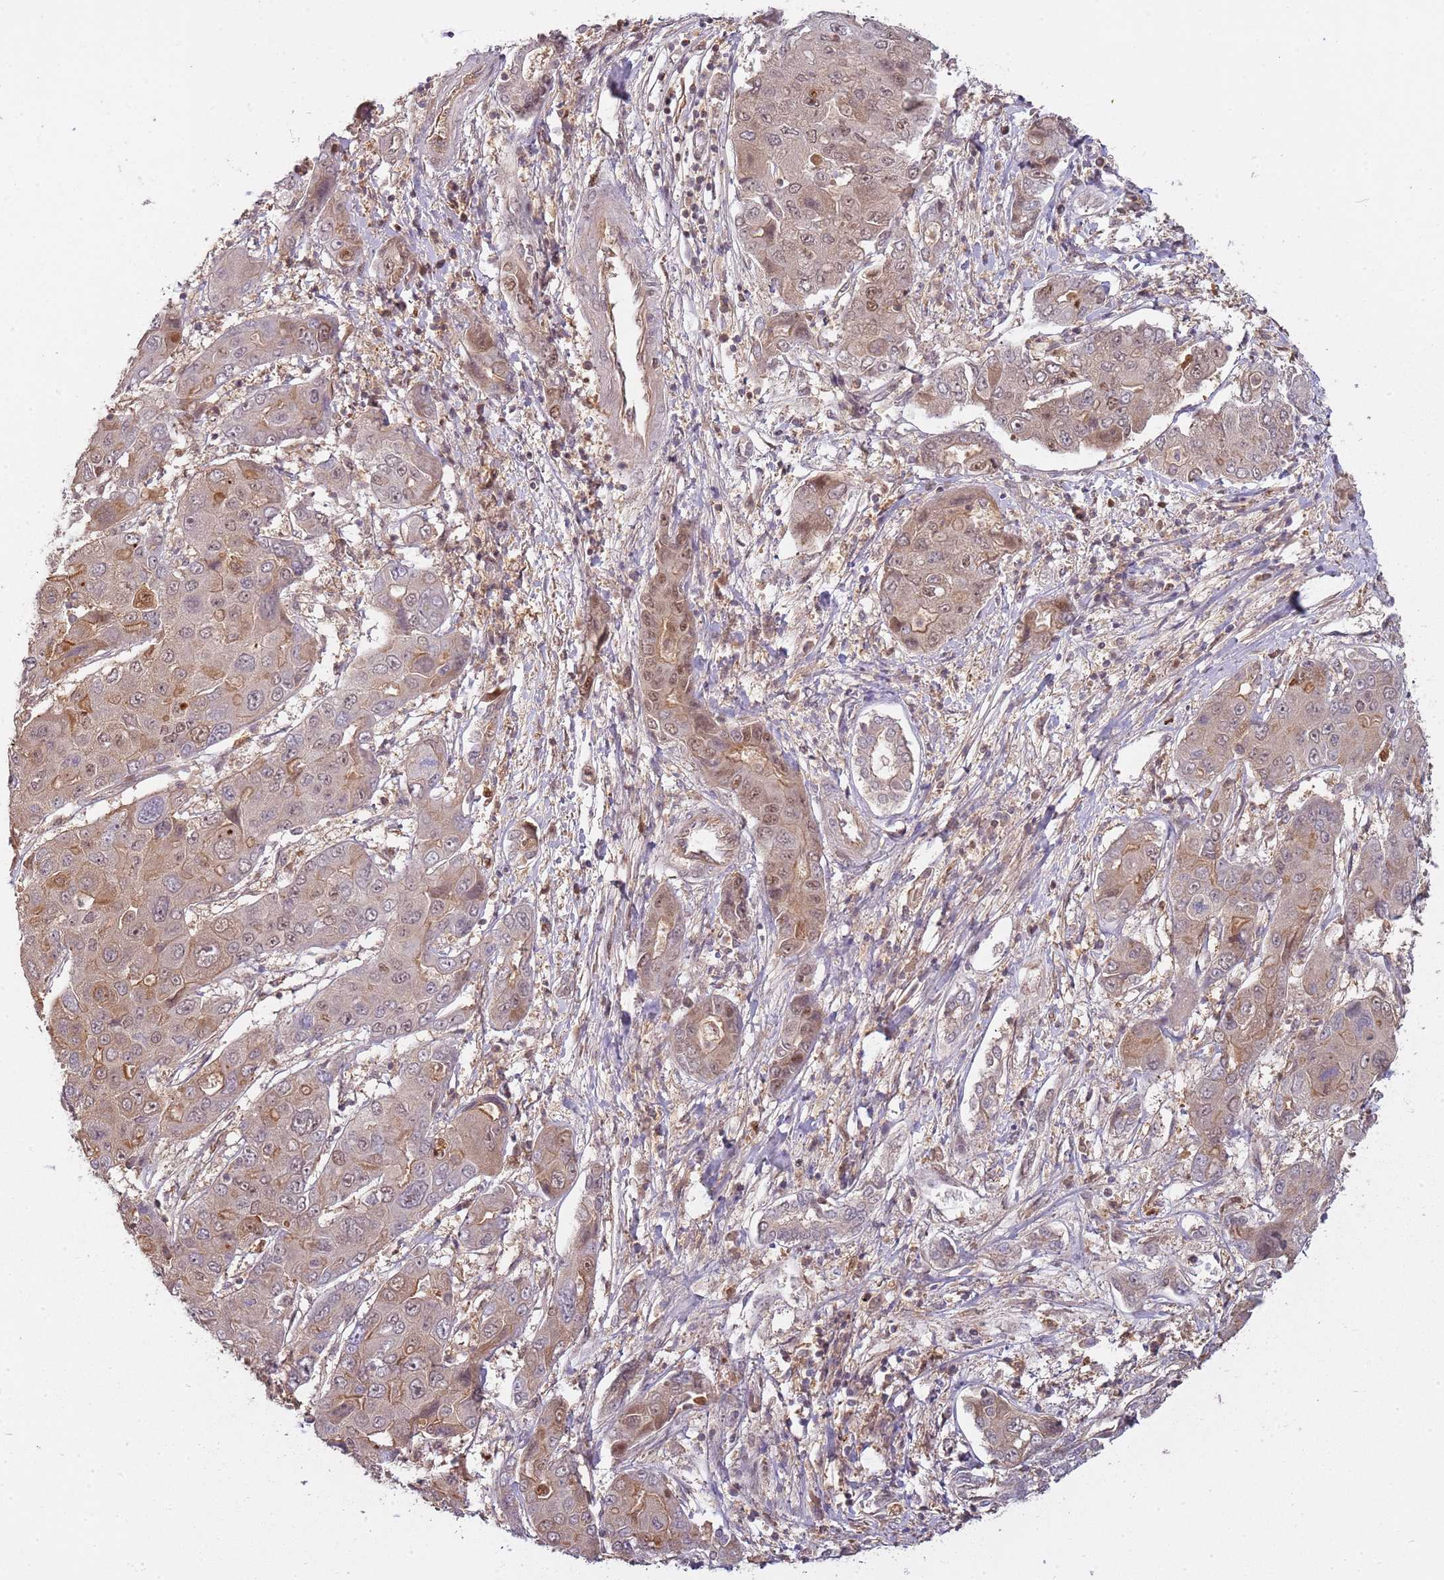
{"staining": {"intensity": "moderate", "quantity": "25%-75%", "location": "cytoplasmic/membranous,nuclear"}, "tissue": "liver cancer", "cell_type": "Tumor cells", "image_type": "cancer", "snomed": [{"axis": "morphology", "description": "Cholangiocarcinoma"}, {"axis": "topography", "description": "Liver"}], "caption": "A brown stain labels moderate cytoplasmic/membranous and nuclear staining of a protein in liver cancer (cholangiocarcinoma) tumor cells.", "gene": "GSTO2", "patient": {"sex": "male", "age": 67}}